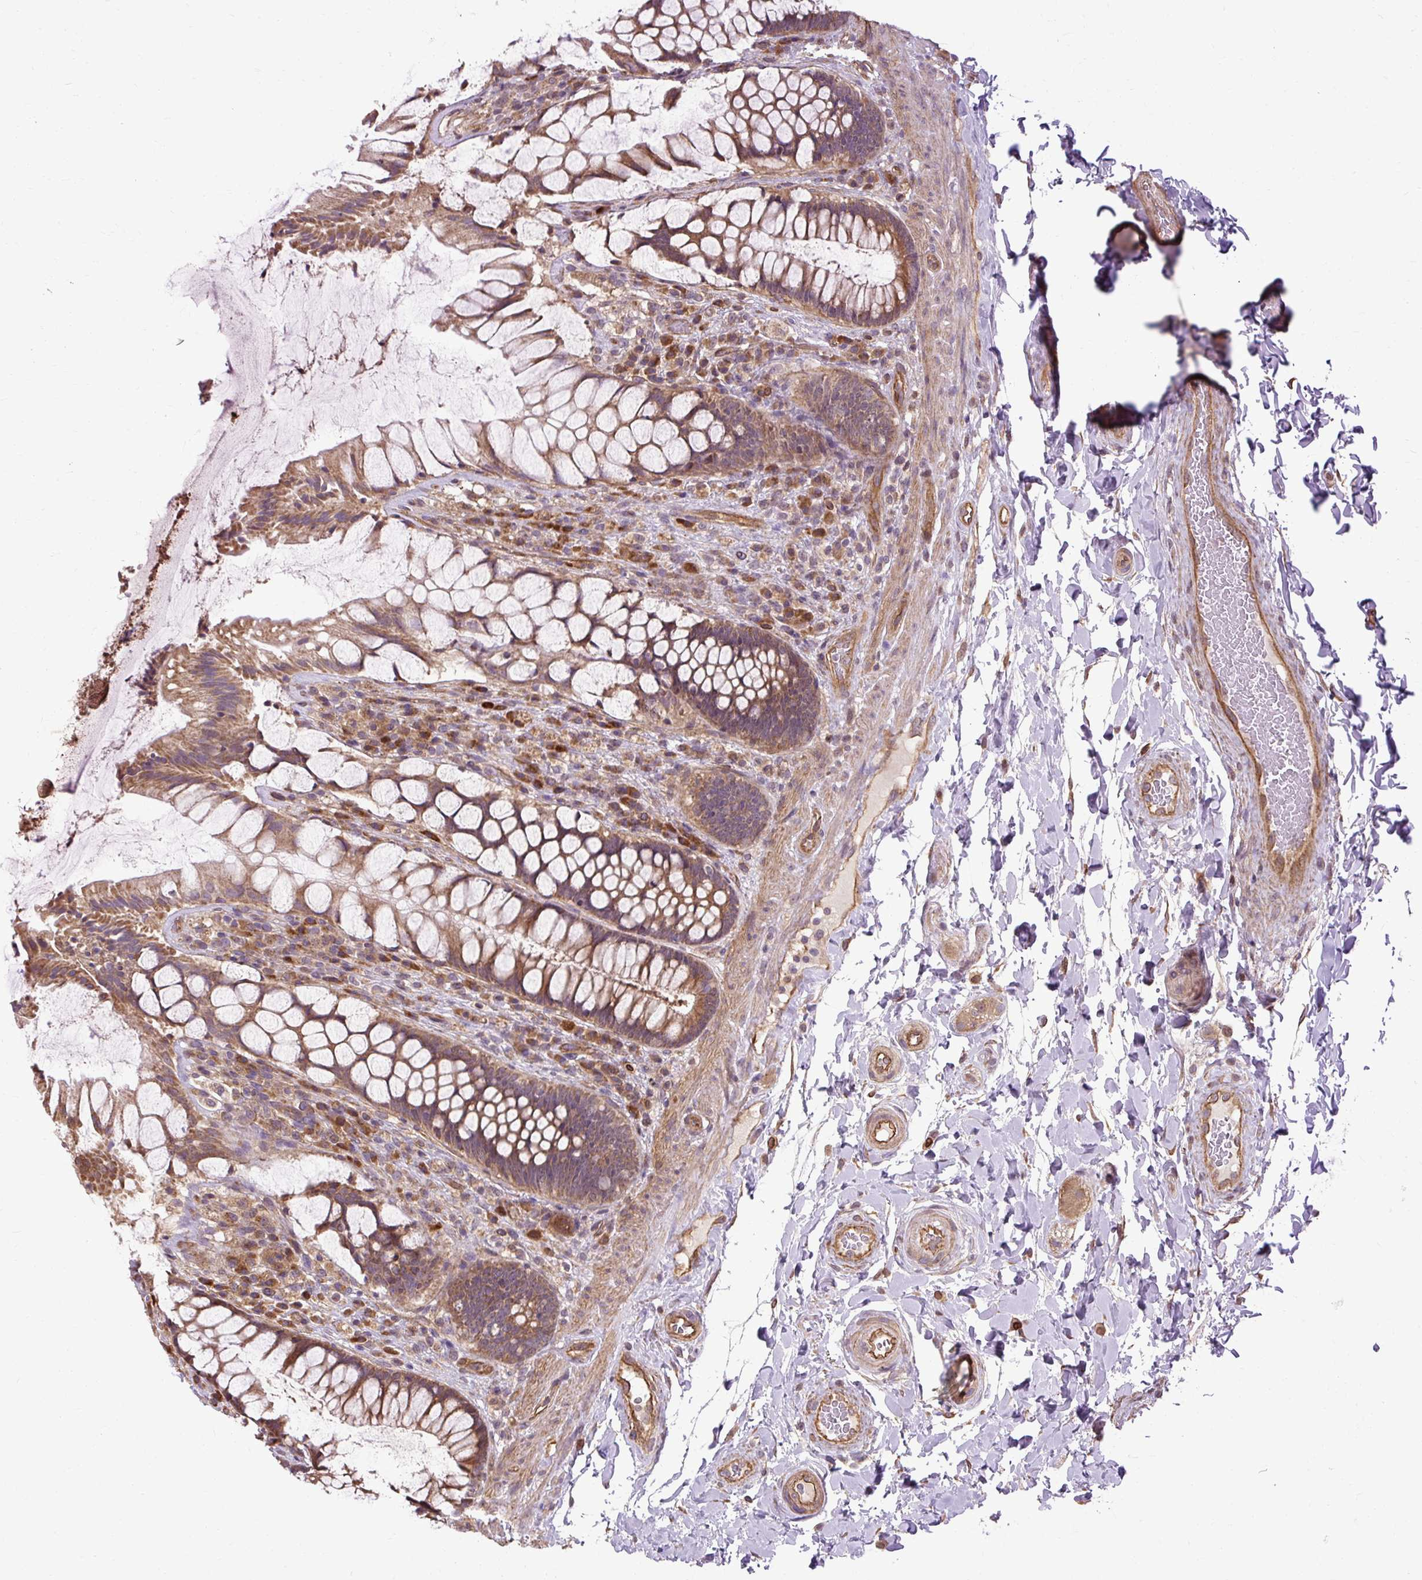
{"staining": {"intensity": "moderate", "quantity": ">75%", "location": "cytoplasmic/membranous"}, "tissue": "rectum", "cell_type": "Glandular cells", "image_type": "normal", "snomed": [{"axis": "morphology", "description": "Normal tissue, NOS"}, {"axis": "topography", "description": "Rectum"}], "caption": "Rectum stained for a protein reveals moderate cytoplasmic/membranous positivity in glandular cells. The staining is performed using DAB brown chromogen to label protein expression. The nuclei are counter-stained blue using hematoxylin.", "gene": "FLRT1", "patient": {"sex": "female", "age": 58}}